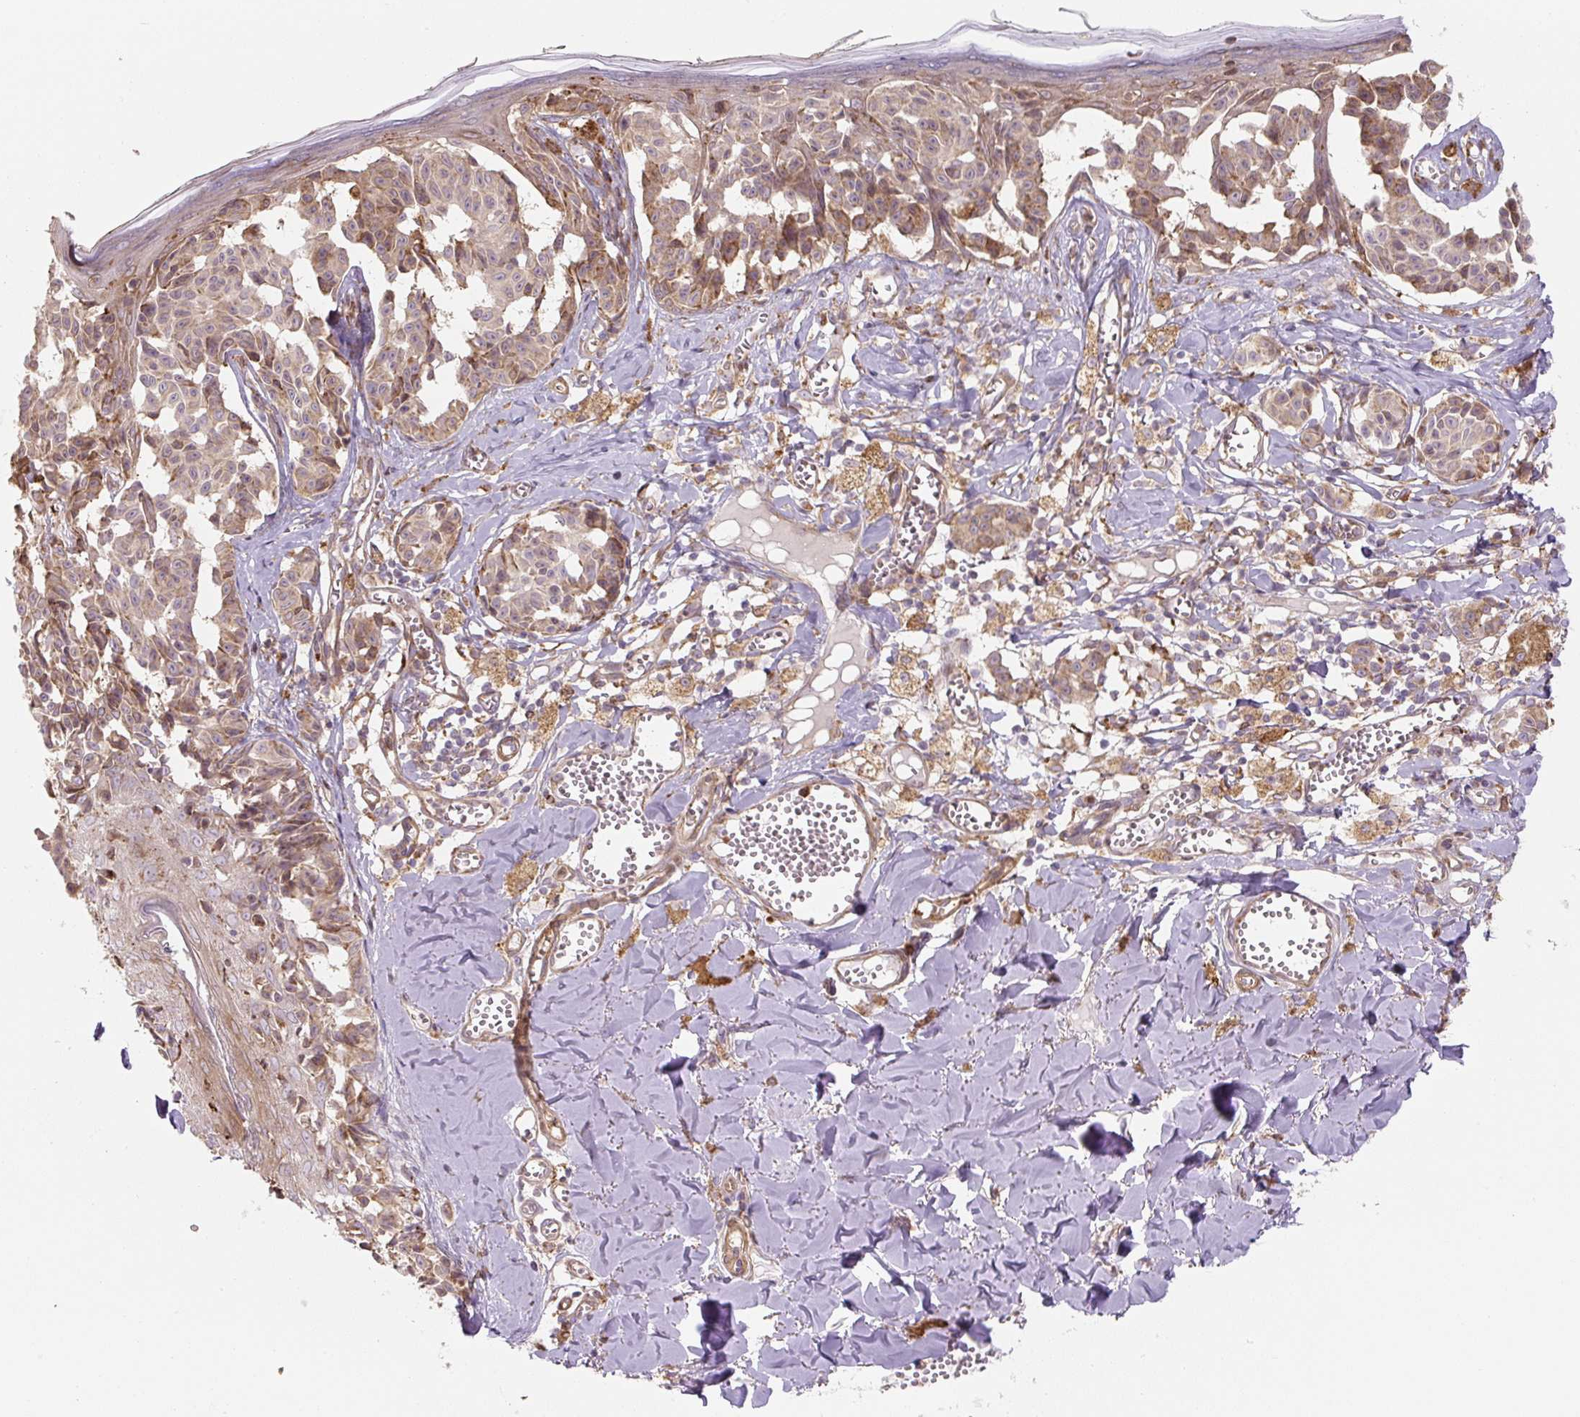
{"staining": {"intensity": "moderate", "quantity": "25%-75%", "location": "cytoplasmic/membranous"}, "tissue": "melanoma", "cell_type": "Tumor cells", "image_type": "cancer", "snomed": [{"axis": "morphology", "description": "Malignant melanoma, NOS"}, {"axis": "topography", "description": "Skin"}], "caption": "Melanoma stained with IHC shows moderate cytoplasmic/membranous positivity in about 25%-75% of tumor cells.", "gene": "RASA1", "patient": {"sex": "female", "age": 43}}